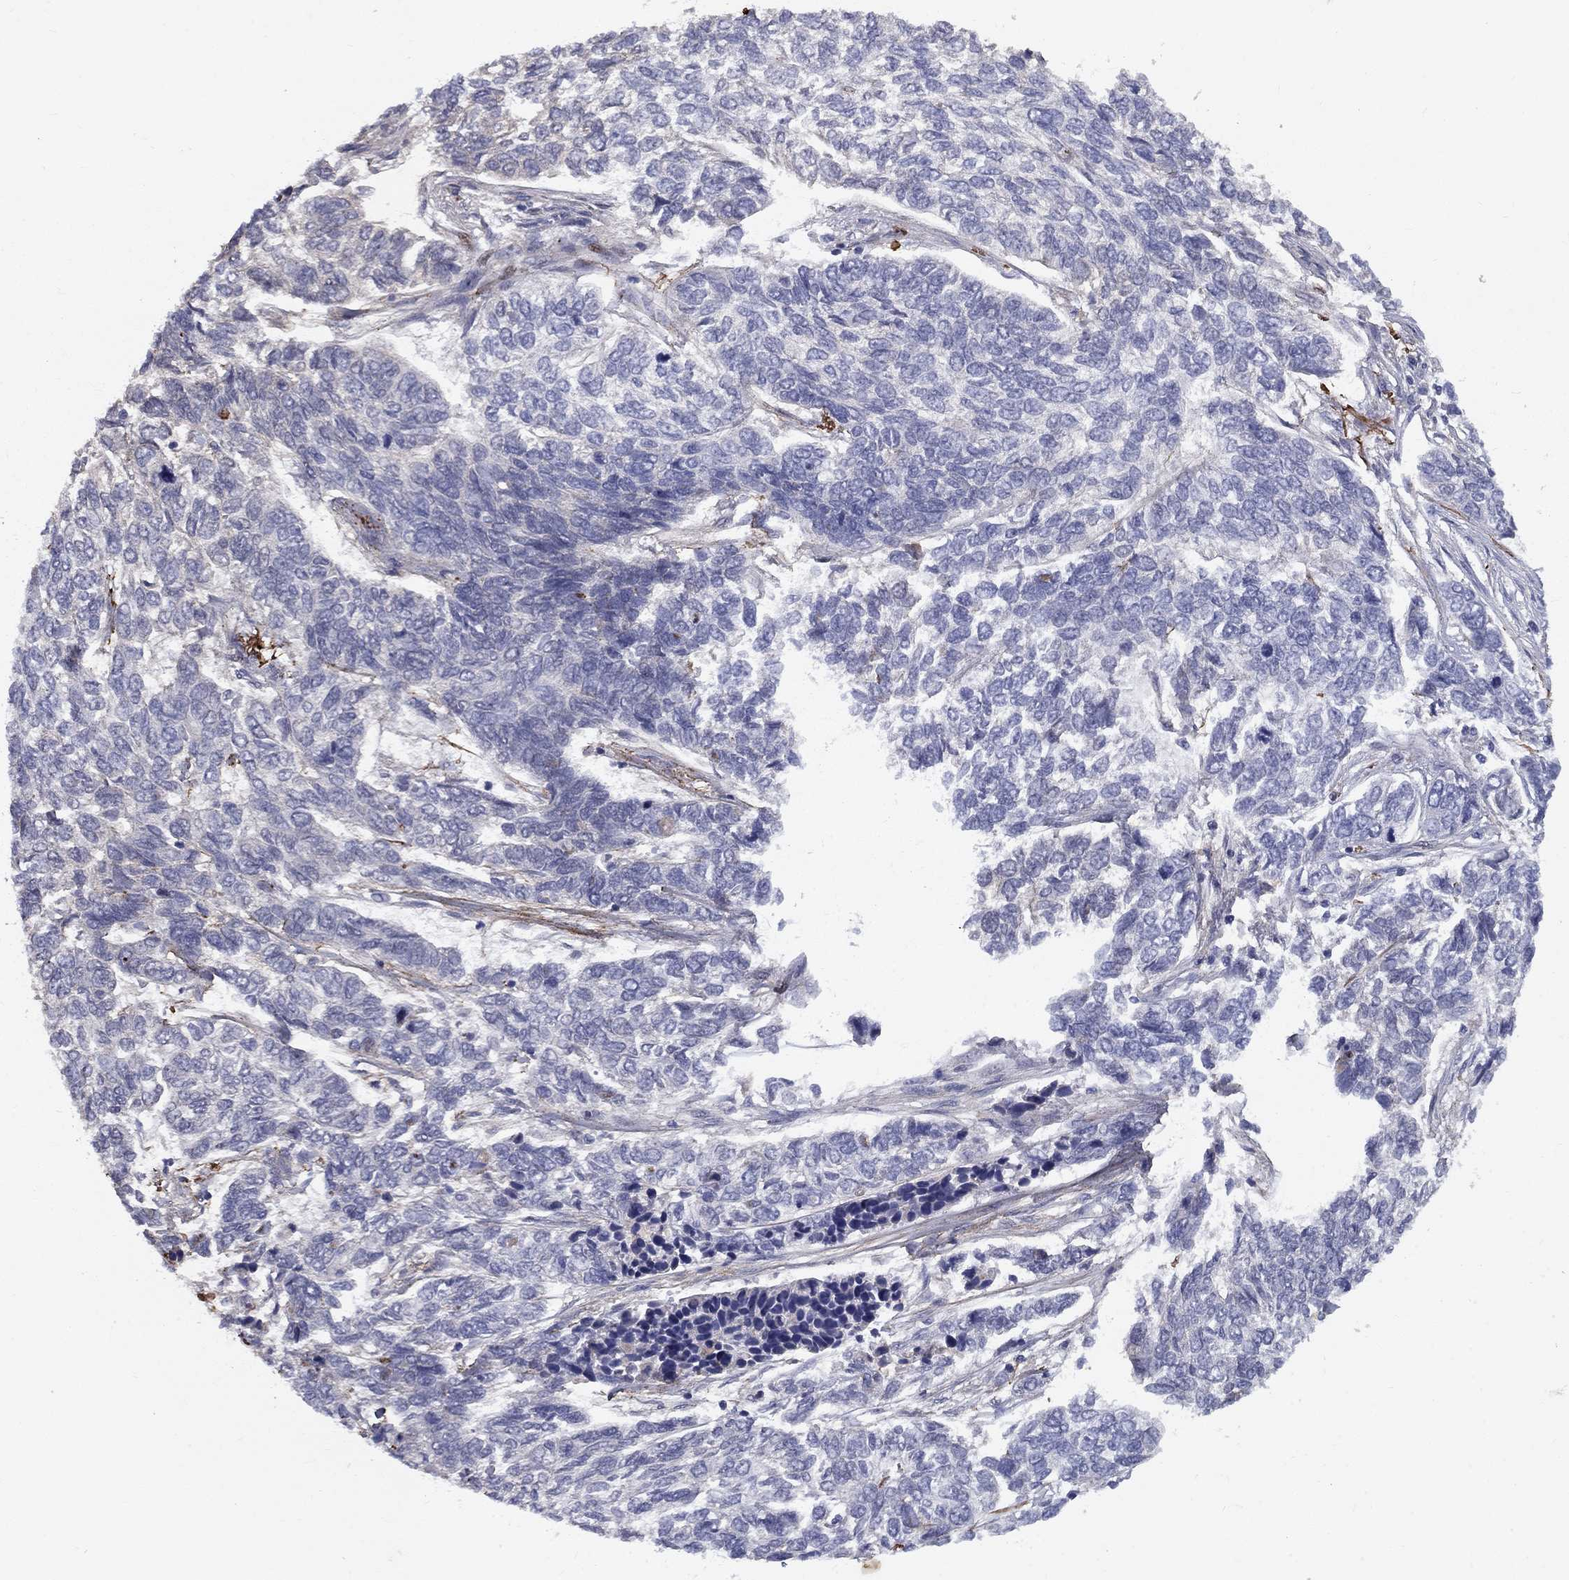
{"staining": {"intensity": "negative", "quantity": "none", "location": "none"}, "tissue": "skin cancer", "cell_type": "Tumor cells", "image_type": "cancer", "snomed": [{"axis": "morphology", "description": "Basal cell carcinoma"}, {"axis": "topography", "description": "Skin"}], "caption": "Immunohistochemistry (IHC) micrograph of neoplastic tissue: skin cancer (basal cell carcinoma) stained with DAB displays no significant protein staining in tumor cells.", "gene": "EPDR1", "patient": {"sex": "female", "age": 65}}